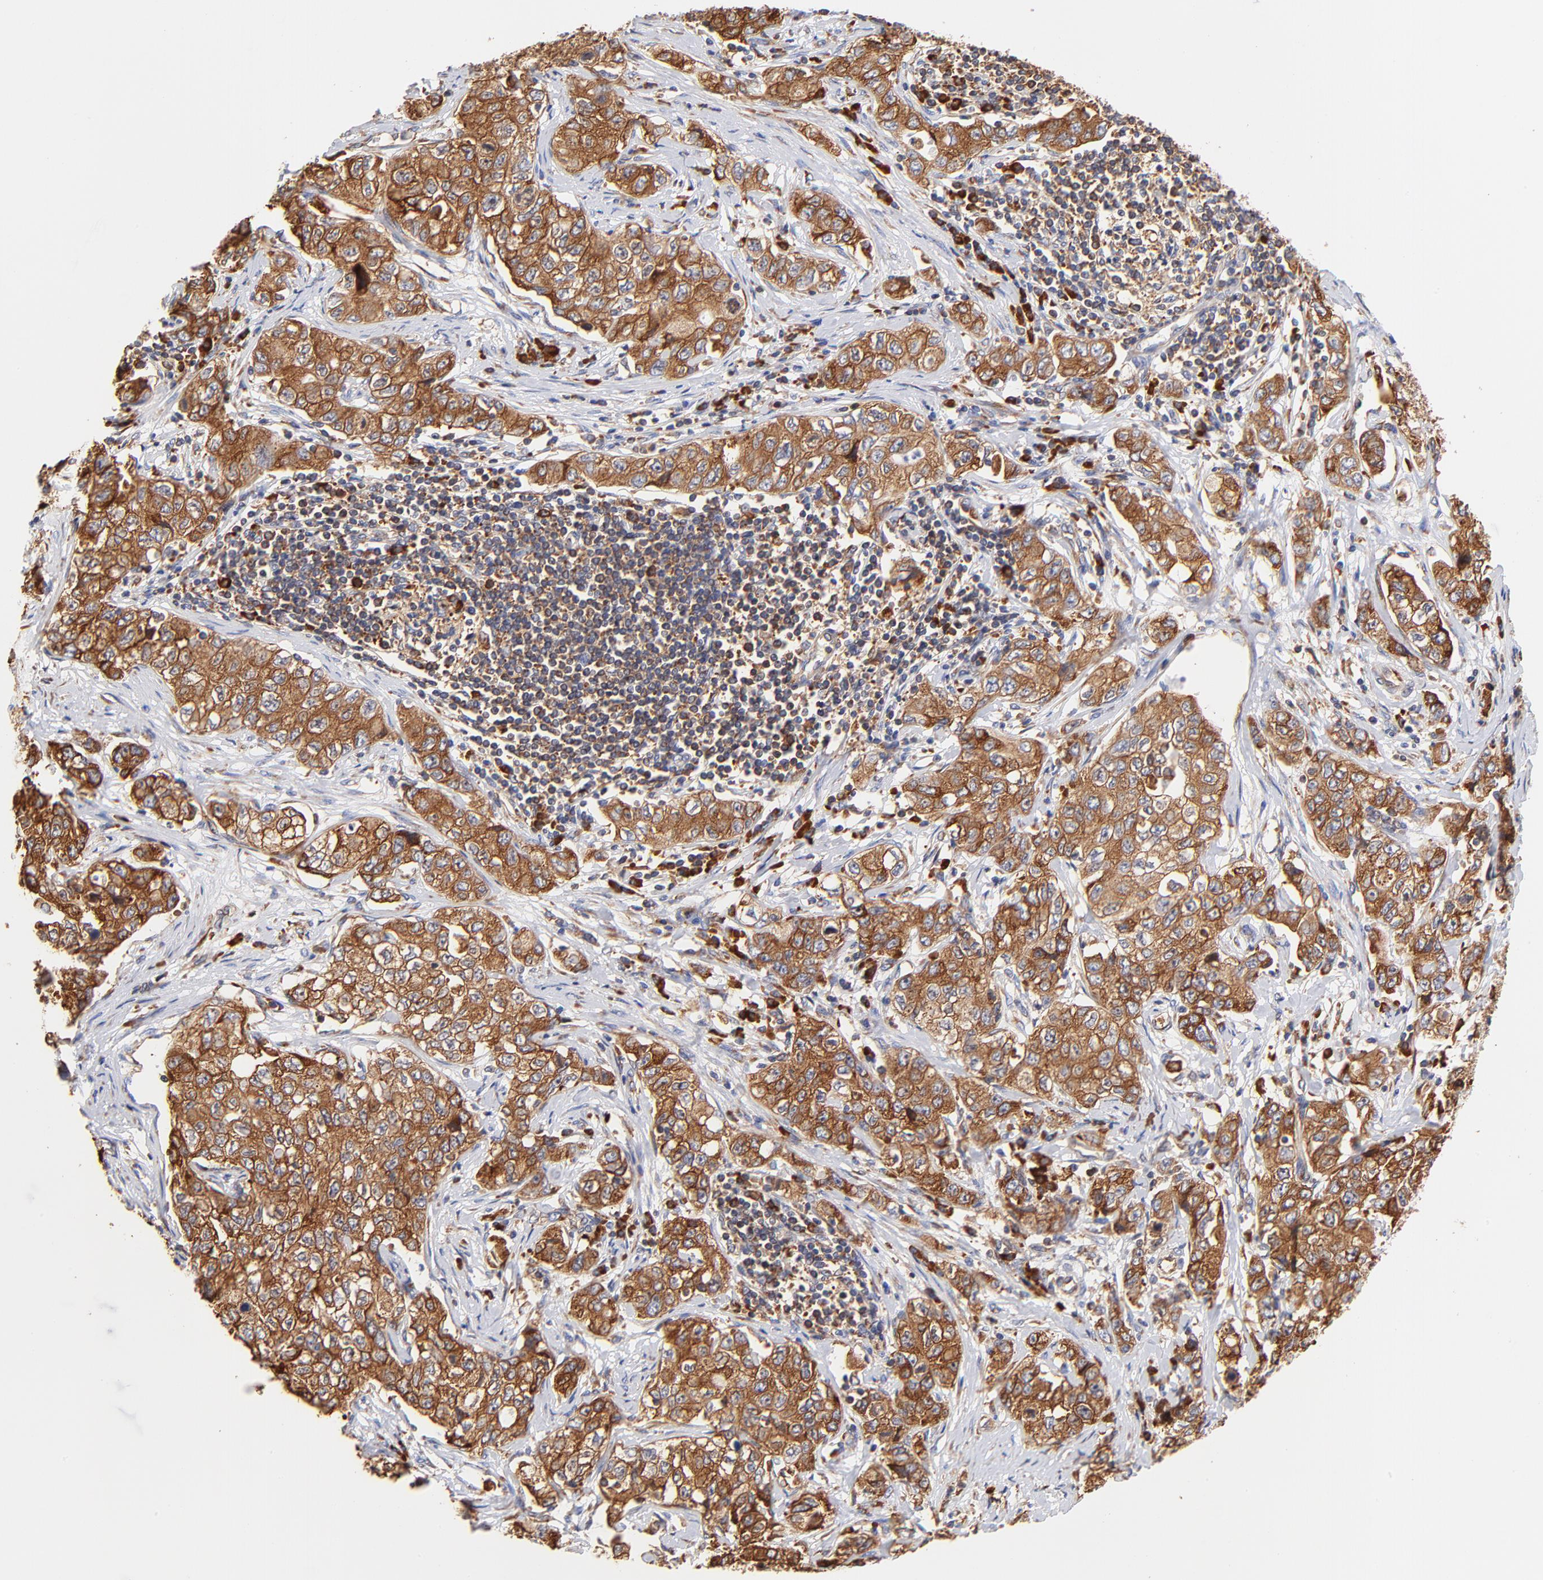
{"staining": {"intensity": "strong", "quantity": ">75%", "location": "cytoplasmic/membranous"}, "tissue": "stomach cancer", "cell_type": "Tumor cells", "image_type": "cancer", "snomed": [{"axis": "morphology", "description": "Adenocarcinoma, NOS"}, {"axis": "topography", "description": "Stomach"}], "caption": "Stomach adenocarcinoma stained for a protein displays strong cytoplasmic/membranous positivity in tumor cells.", "gene": "RPL27", "patient": {"sex": "male", "age": 48}}